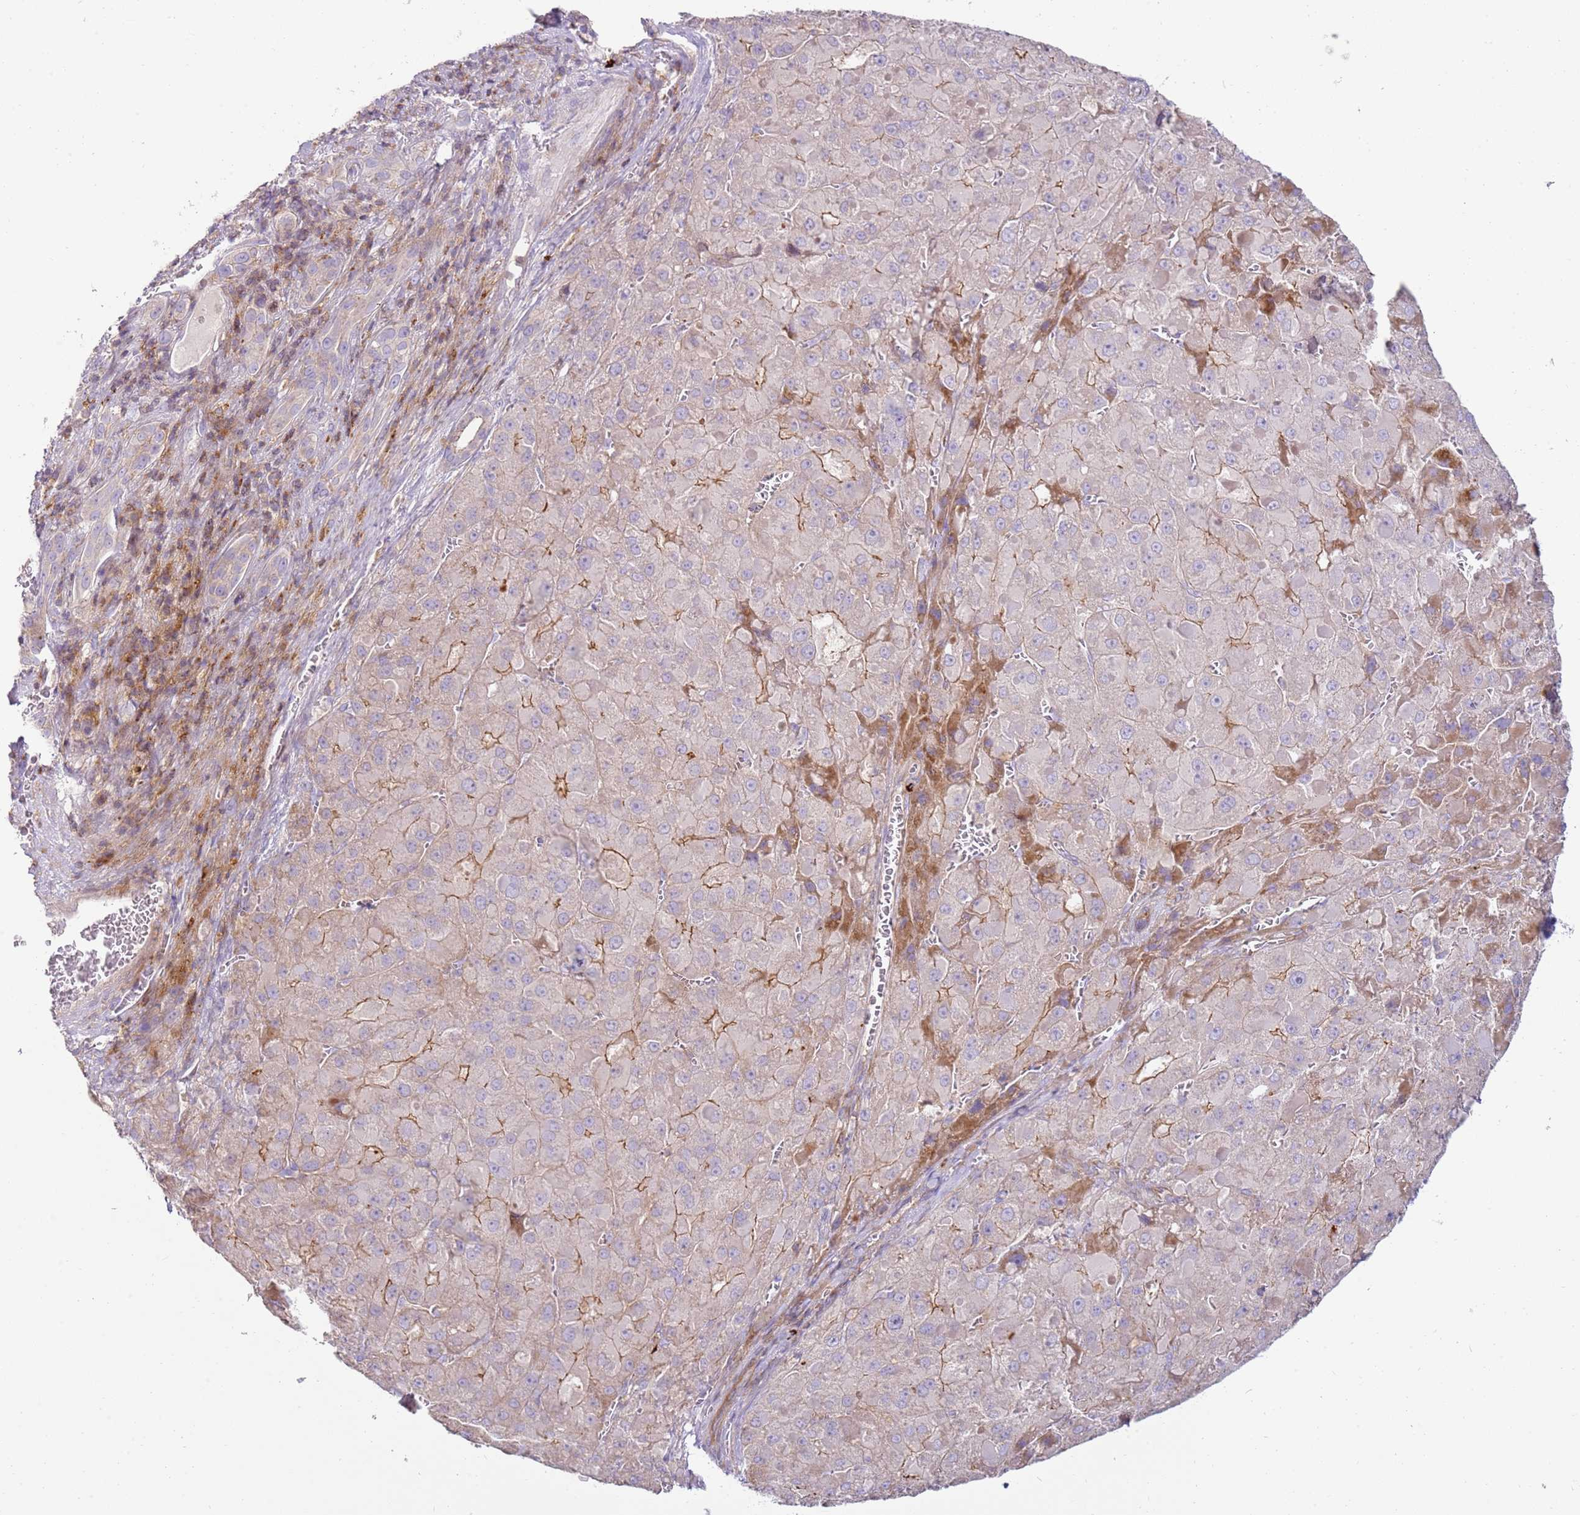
{"staining": {"intensity": "moderate", "quantity": "<25%", "location": "cytoplasmic/membranous"}, "tissue": "liver cancer", "cell_type": "Tumor cells", "image_type": "cancer", "snomed": [{"axis": "morphology", "description": "Carcinoma, Hepatocellular, NOS"}, {"axis": "topography", "description": "Liver"}], "caption": "Protein expression analysis of human liver cancer reveals moderate cytoplasmic/membranous expression in approximately <25% of tumor cells. The staining was performed using DAB (3,3'-diaminobenzidine), with brown indicating positive protein expression. Nuclei are stained blue with hematoxylin.", "gene": "FPR1", "patient": {"sex": "female", "age": 73}}